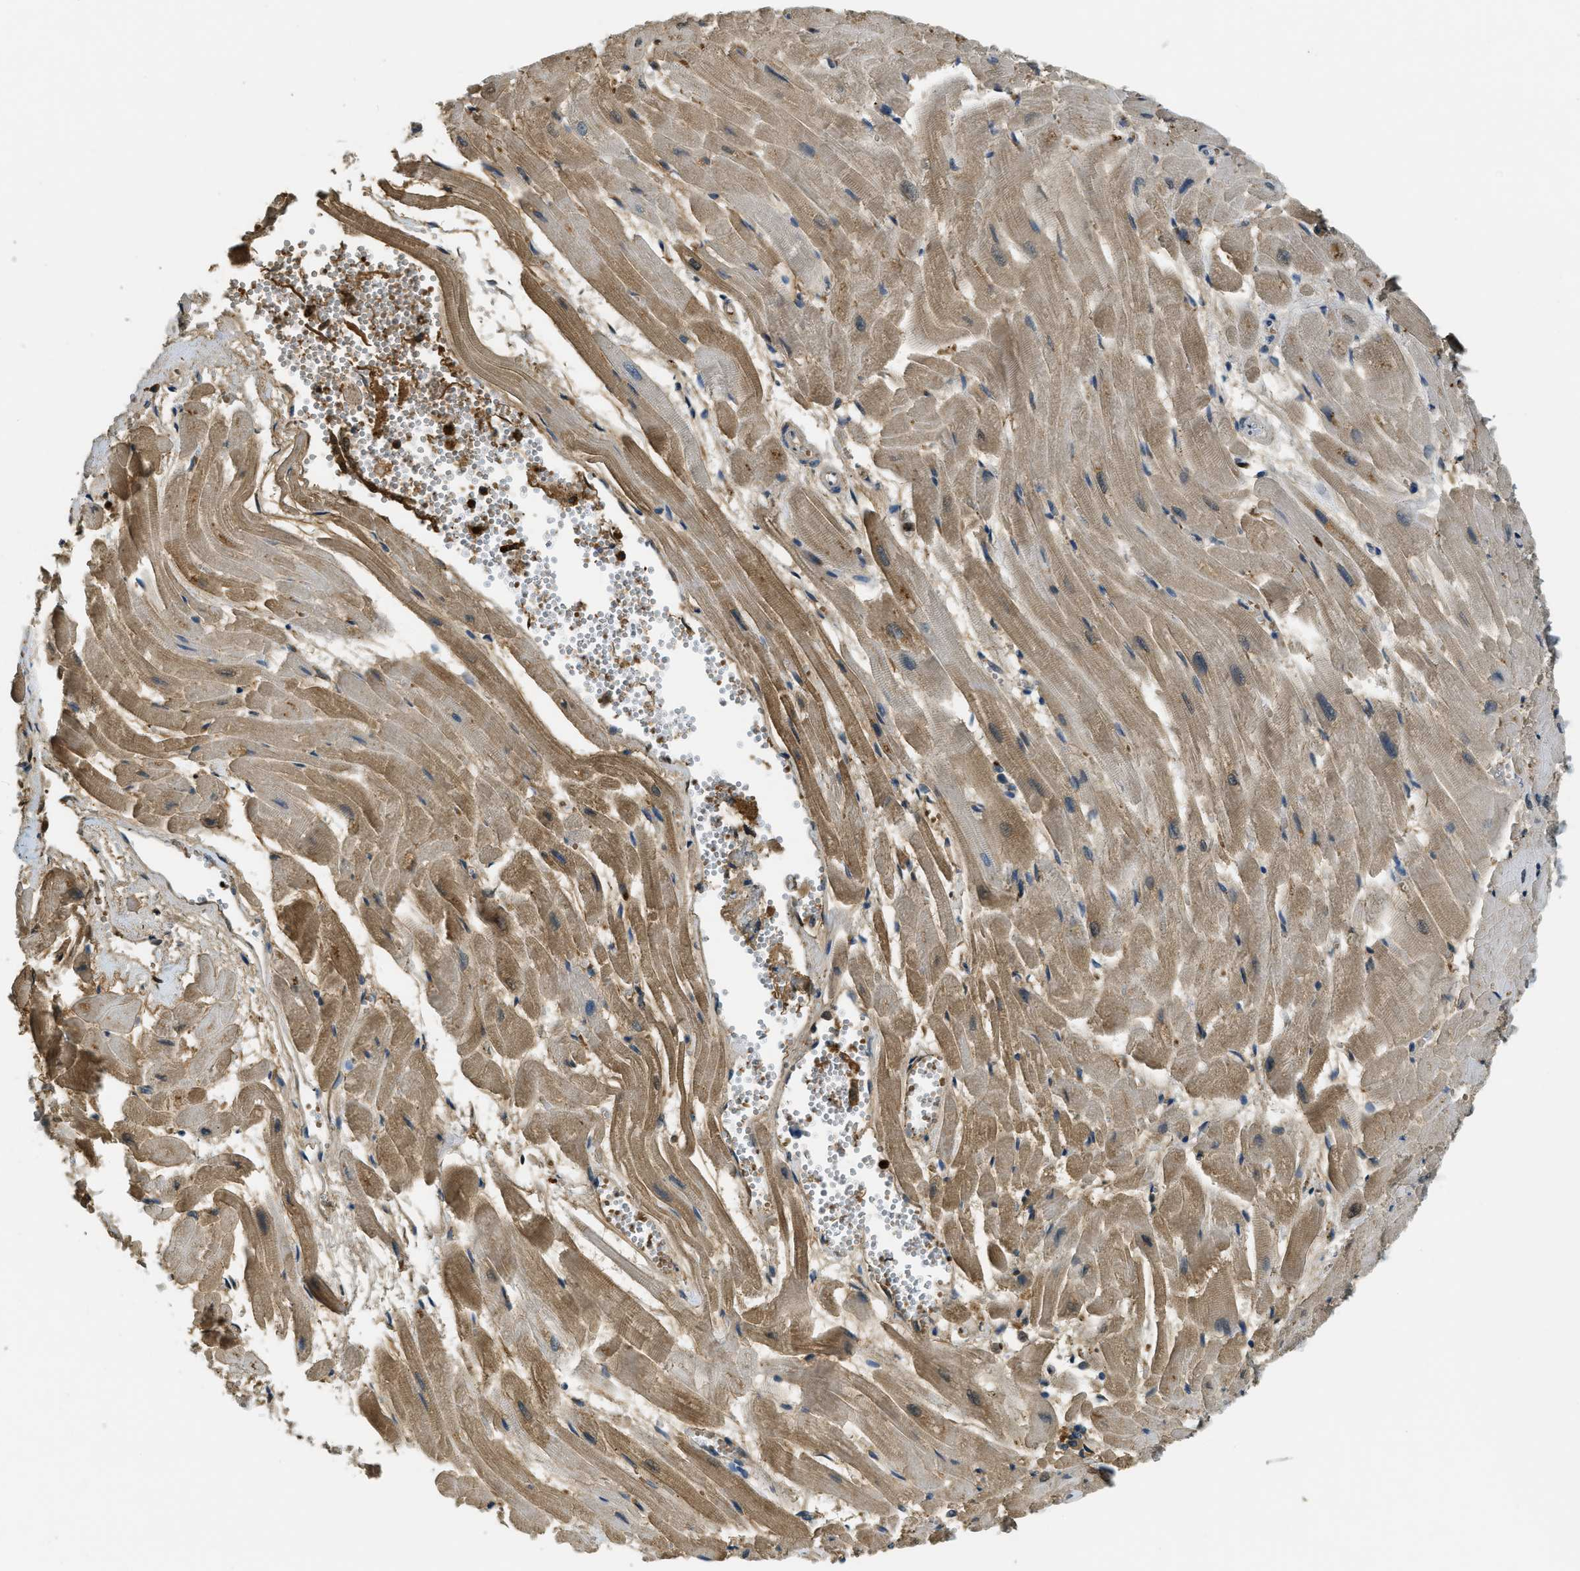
{"staining": {"intensity": "moderate", "quantity": ">75%", "location": "cytoplasmic/membranous"}, "tissue": "heart muscle", "cell_type": "Cardiomyocytes", "image_type": "normal", "snomed": [{"axis": "morphology", "description": "Normal tissue, NOS"}, {"axis": "topography", "description": "Heart"}], "caption": "High-power microscopy captured an immunohistochemistry (IHC) micrograph of normal heart muscle, revealing moderate cytoplasmic/membranous staining in about >75% of cardiomyocytes.", "gene": "PRTN3", "patient": {"sex": "female", "age": 19}}